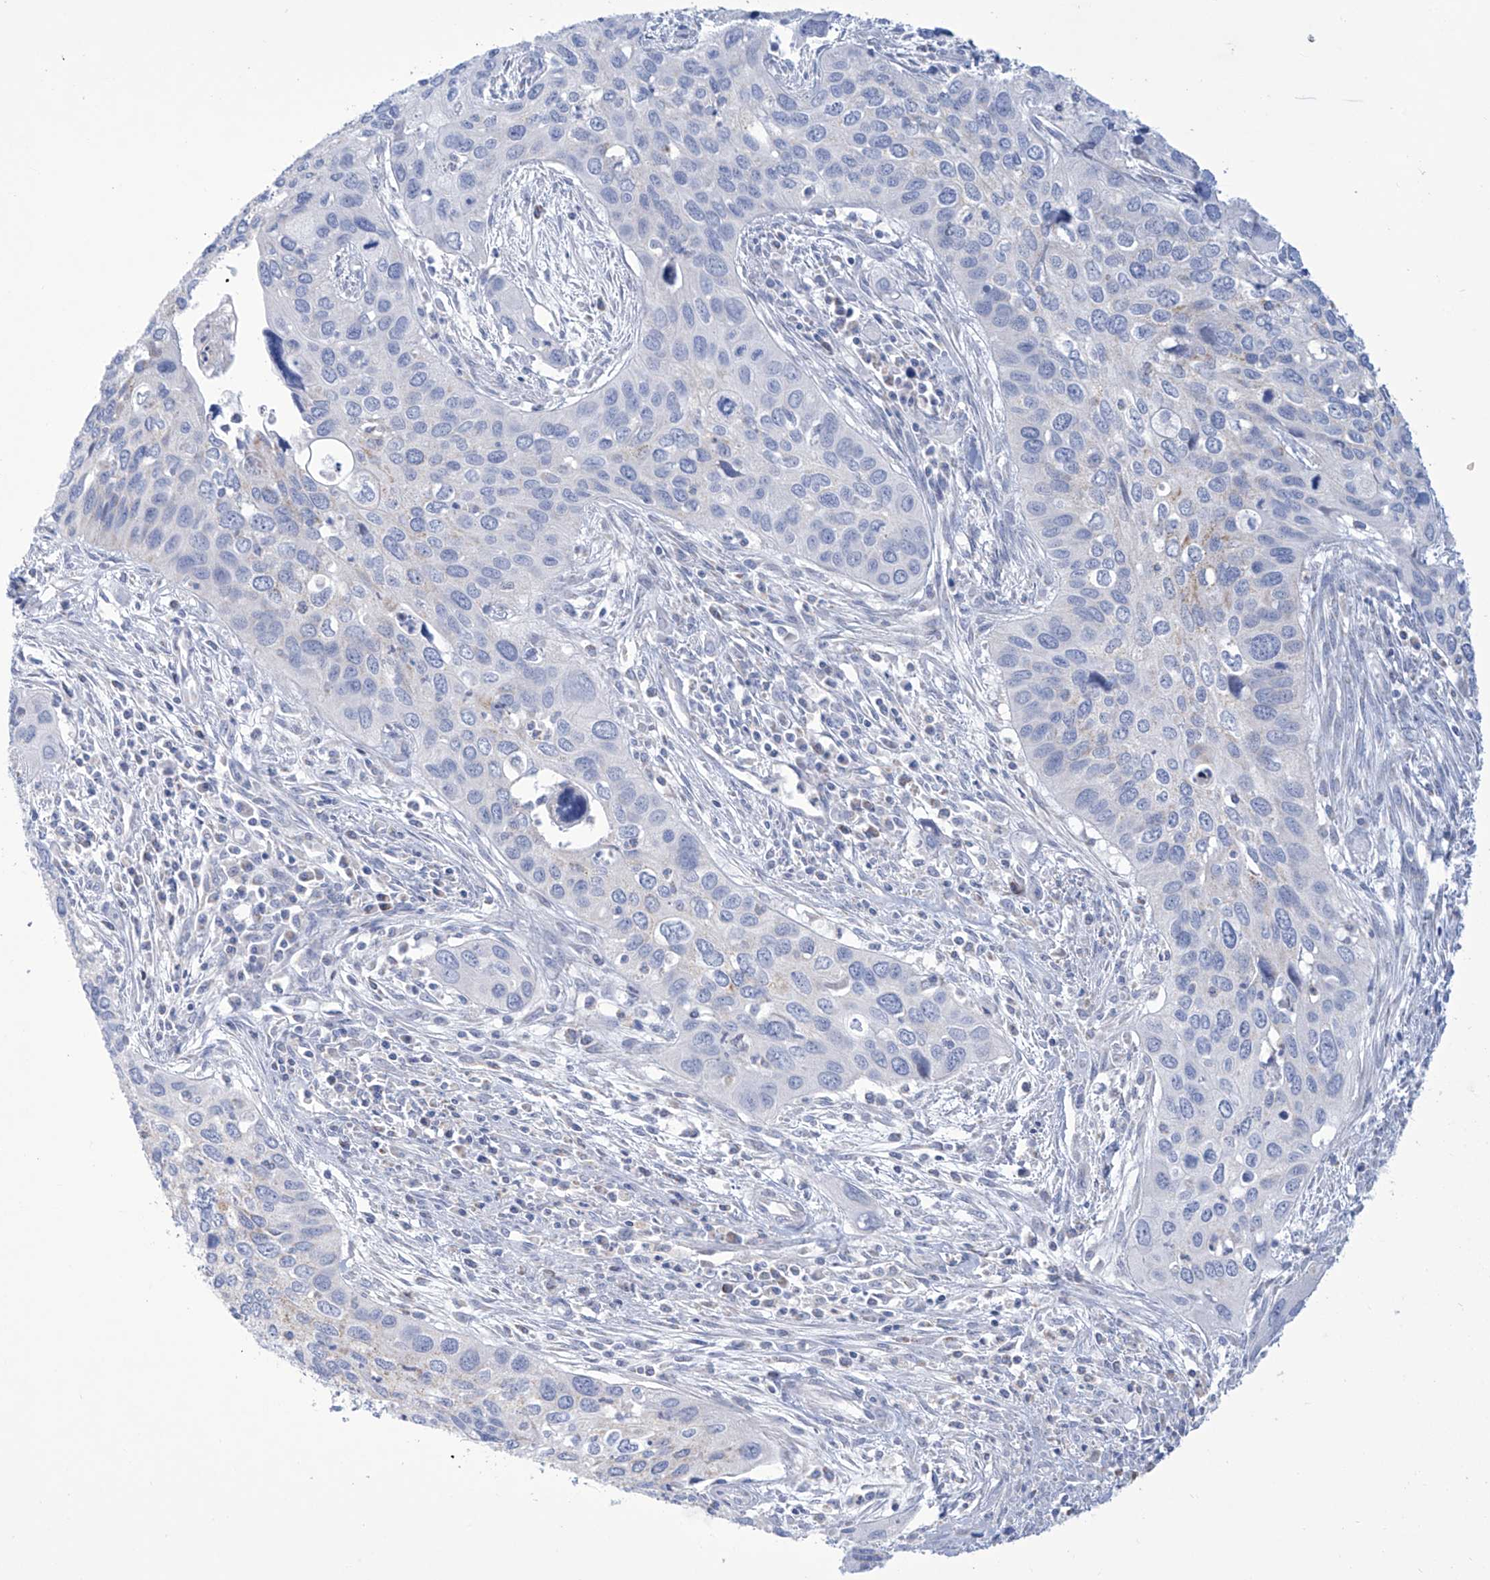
{"staining": {"intensity": "negative", "quantity": "none", "location": "none"}, "tissue": "cervical cancer", "cell_type": "Tumor cells", "image_type": "cancer", "snomed": [{"axis": "morphology", "description": "Squamous cell carcinoma, NOS"}, {"axis": "topography", "description": "Cervix"}], "caption": "The immunohistochemistry (IHC) micrograph has no significant positivity in tumor cells of squamous cell carcinoma (cervical) tissue. The staining is performed using DAB brown chromogen with nuclei counter-stained in using hematoxylin.", "gene": "ALDH6A1", "patient": {"sex": "female", "age": 55}}